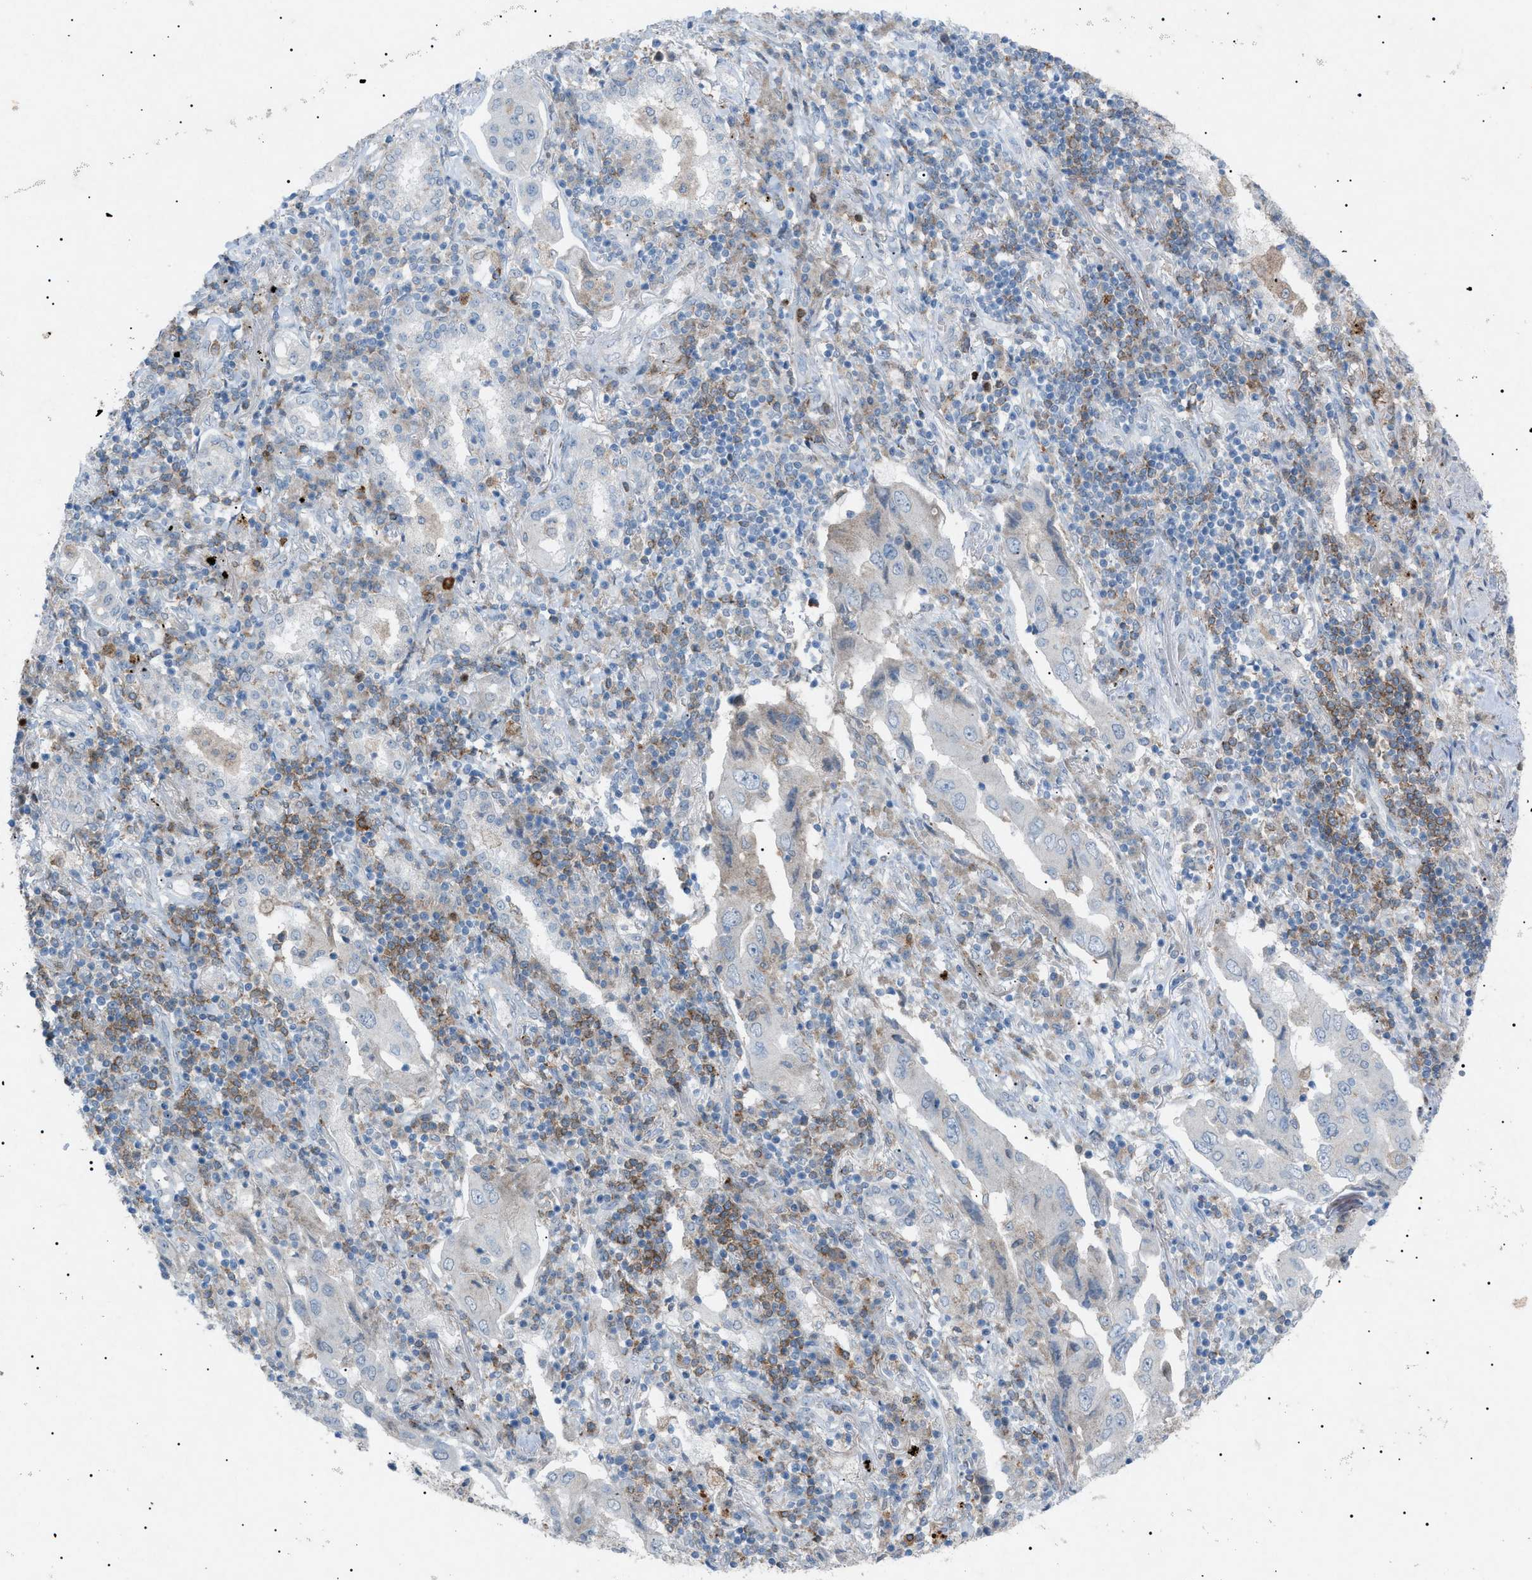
{"staining": {"intensity": "negative", "quantity": "none", "location": "none"}, "tissue": "lung cancer", "cell_type": "Tumor cells", "image_type": "cancer", "snomed": [{"axis": "morphology", "description": "Adenocarcinoma, NOS"}, {"axis": "topography", "description": "Lung"}], "caption": "Tumor cells show no significant protein expression in lung cancer (adenocarcinoma). The staining is performed using DAB (3,3'-diaminobenzidine) brown chromogen with nuclei counter-stained in using hematoxylin.", "gene": "BTK", "patient": {"sex": "female", "age": 65}}